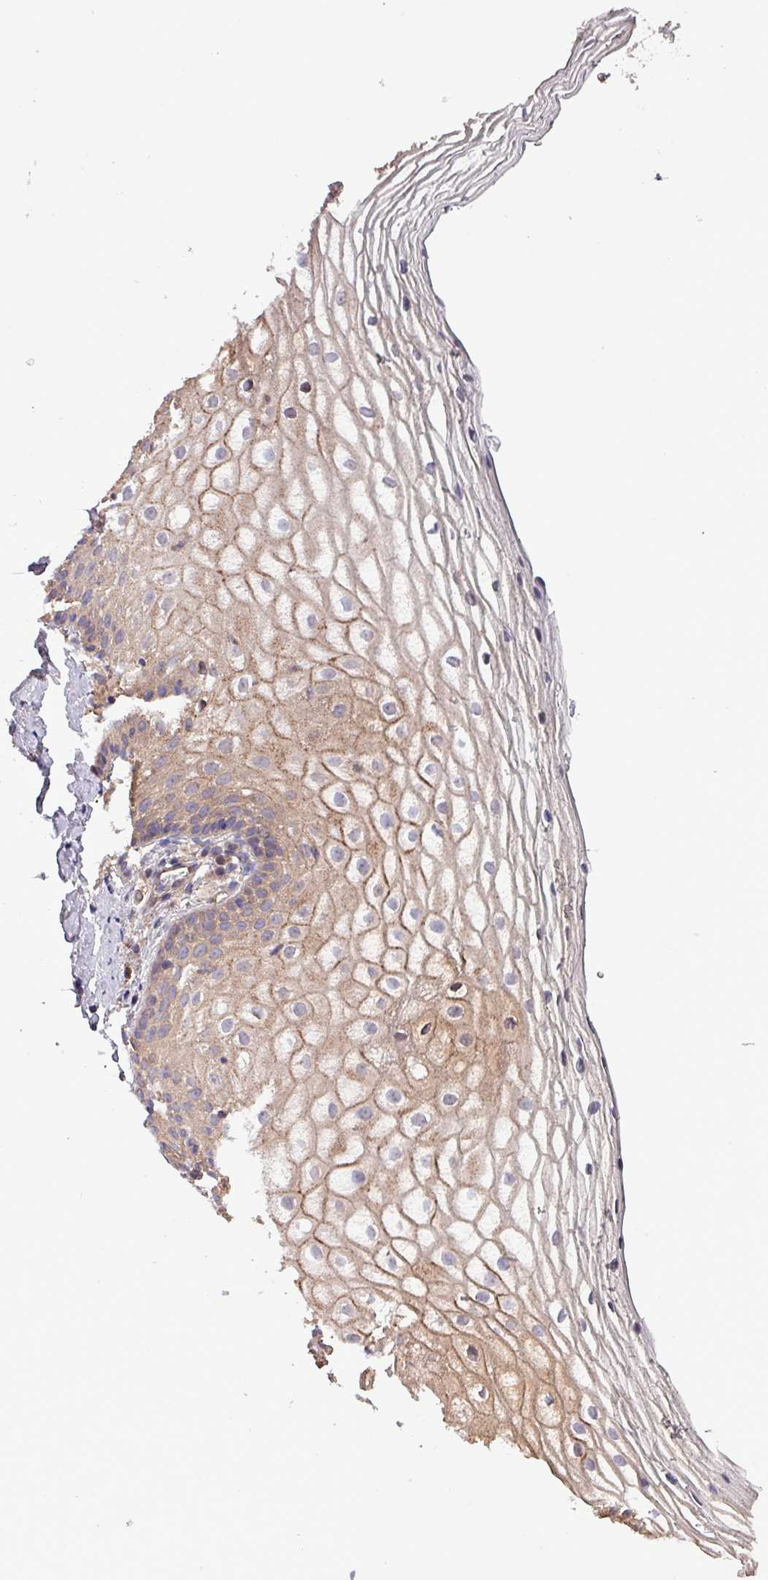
{"staining": {"intensity": "moderate", "quantity": "25%-75%", "location": "cytoplasmic/membranous"}, "tissue": "vagina", "cell_type": "Squamous epithelial cells", "image_type": "normal", "snomed": [{"axis": "morphology", "description": "Normal tissue, NOS"}, {"axis": "topography", "description": "Vagina"}], "caption": "Moderate cytoplasmic/membranous positivity is seen in about 25%-75% of squamous epithelial cells in benign vagina.", "gene": "PAFAH1B2", "patient": {"sex": "female", "age": 56}}